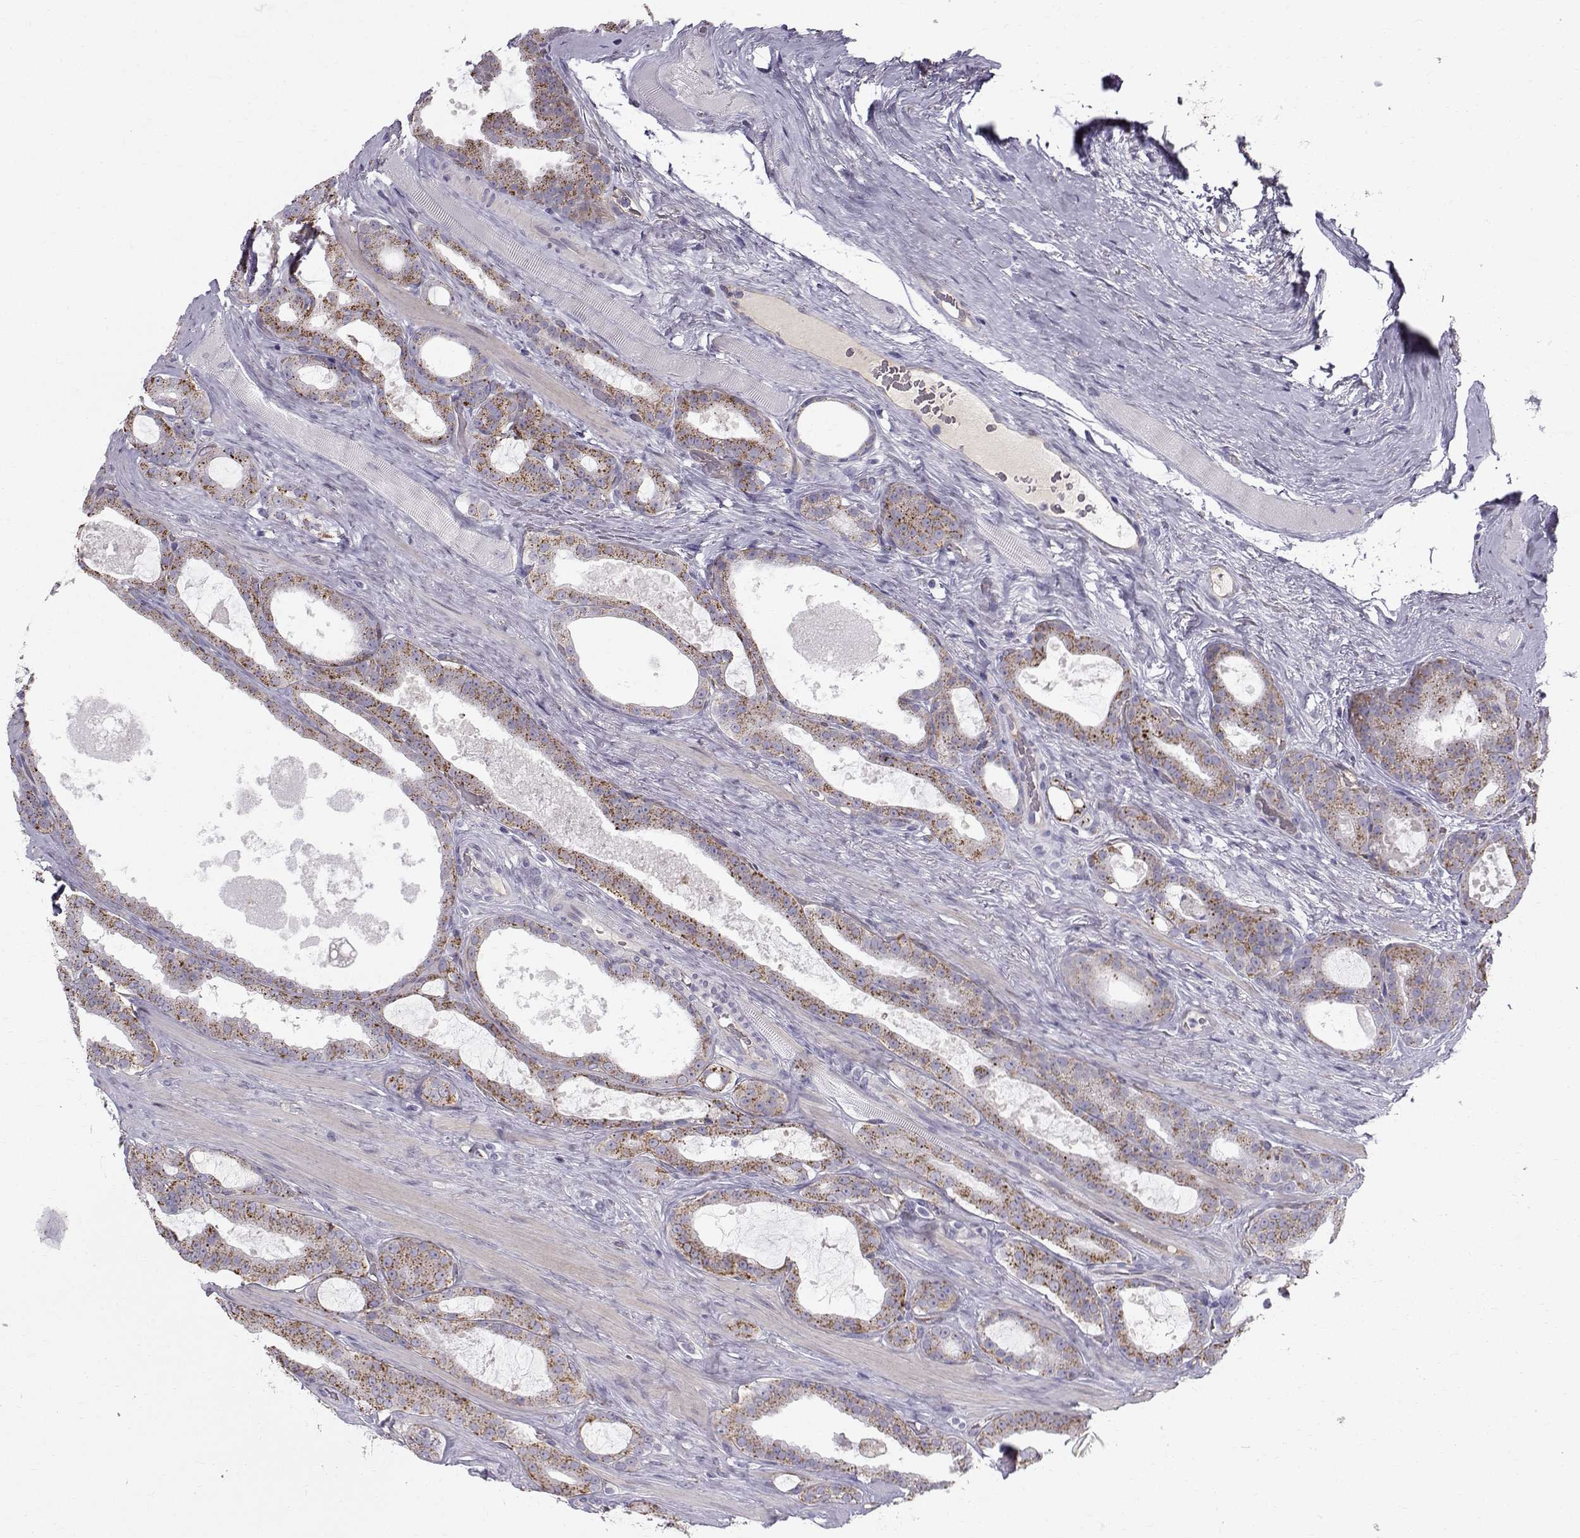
{"staining": {"intensity": "moderate", "quantity": "25%-75%", "location": "cytoplasmic/membranous"}, "tissue": "prostate cancer", "cell_type": "Tumor cells", "image_type": "cancer", "snomed": [{"axis": "morphology", "description": "Adenocarcinoma, NOS"}, {"axis": "topography", "description": "Prostate"}], "caption": "This is an image of immunohistochemistry (IHC) staining of prostate cancer, which shows moderate expression in the cytoplasmic/membranous of tumor cells.", "gene": "CALCR", "patient": {"sex": "male", "age": 67}}